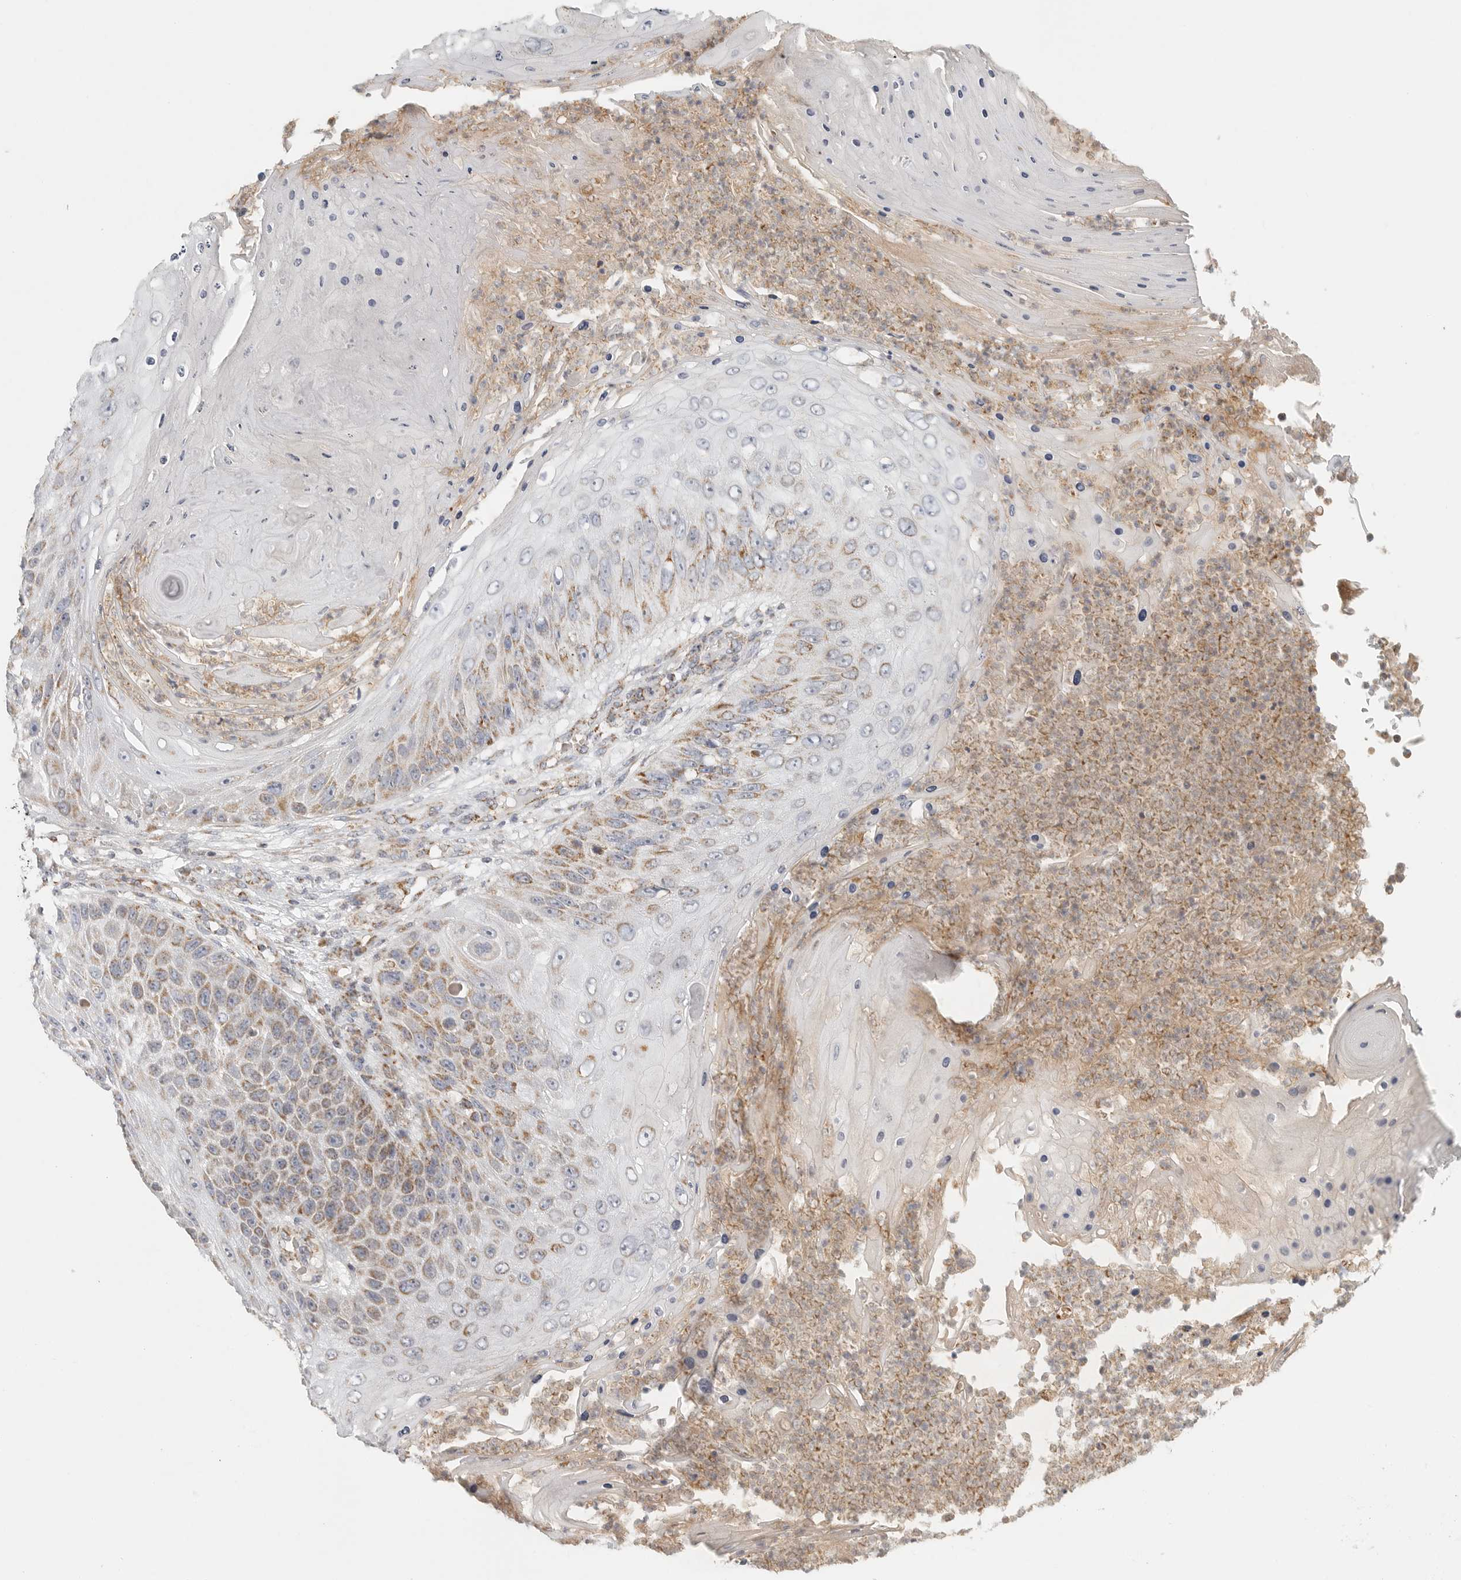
{"staining": {"intensity": "moderate", "quantity": ">75%", "location": "cytoplasmic/membranous"}, "tissue": "skin cancer", "cell_type": "Tumor cells", "image_type": "cancer", "snomed": [{"axis": "morphology", "description": "Squamous cell carcinoma, NOS"}, {"axis": "topography", "description": "Skin"}], "caption": "A brown stain shows moderate cytoplasmic/membranous staining of a protein in skin squamous cell carcinoma tumor cells. (IHC, brightfield microscopy, high magnification).", "gene": "SLC25A26", "patient": {"sex": "female", "age": 88}}